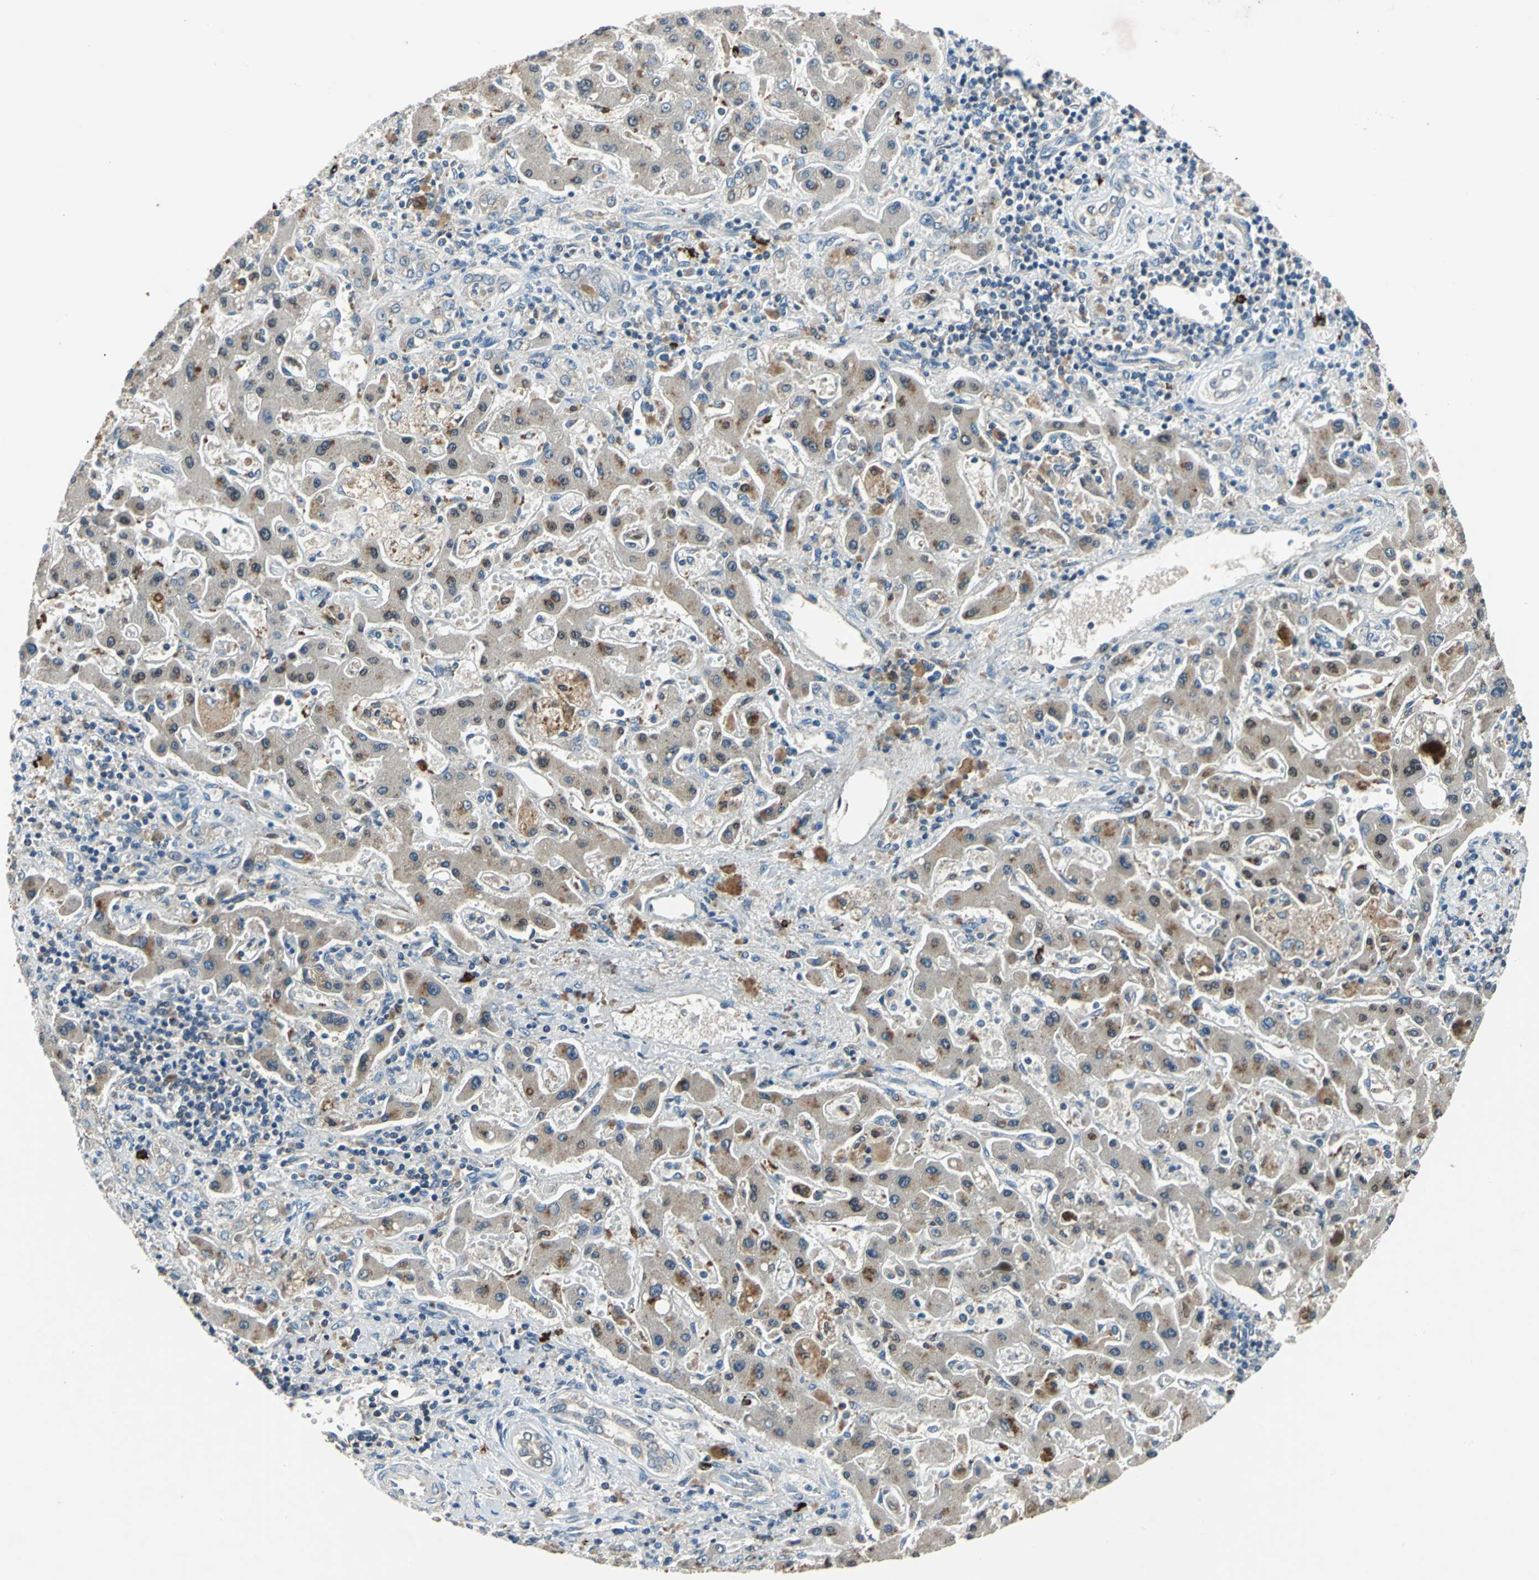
{"staining": {"intensity": "moderate", "quantity": "25%-75%", "location": "cytoplasmic/membranous"}, "tissue": "liver cancer", "cell_type": "Tumor cells", "image_type": "cancer", "snomed": [{"axis": "morphology", "description": "Cholangiocarcinoma"}, {"axis": "topography", "description": "Liver"}], "caption": "Liver cholangiocarcinoma was stained to show a protein in brown. There is medium levels of moderate cytoplasmic/membranous positivity in approximately 25%-75% of tumor cells.", "gene": "SLC19A2", "patient": {"sex": "male", "age": 50}}